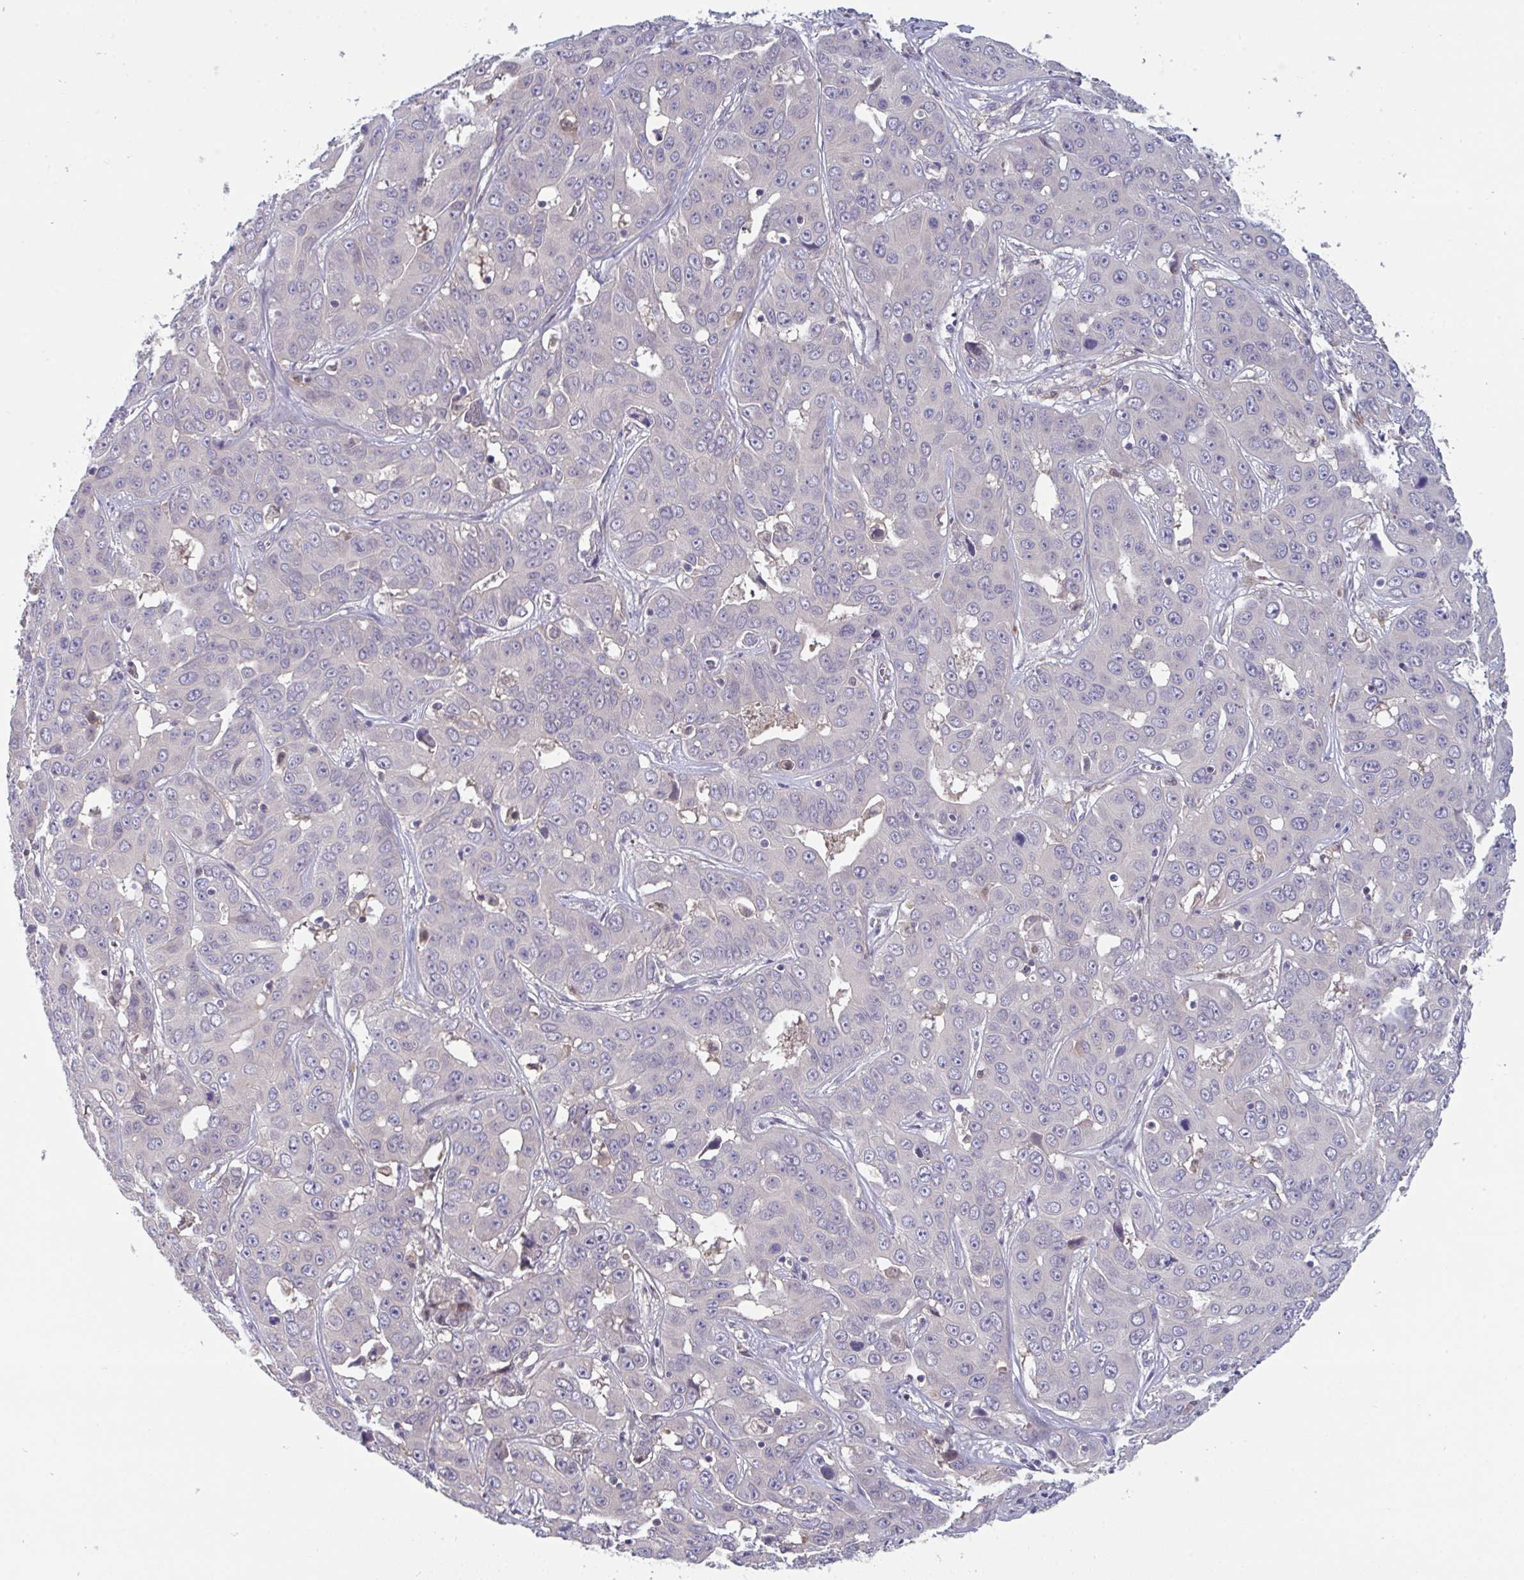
{"staining": {"intensity": "negative", "quantity": "none", "location": "none"}, "tissue": "liver cancer", "cell_type": "Tumor cells", "image_type": "cancer", "snomed": [{"axis": "morphology", "description": "Cholangiocarcinoma"}, {"axis": "topography", "description": "Liver"}], "caption": "Histopathology image shows no protein positivity in tumor cells of cholangiocarcinoma (liver) tissue.", "gene": "PTPRD", "patient": {"sex": "female", "age": 52}}